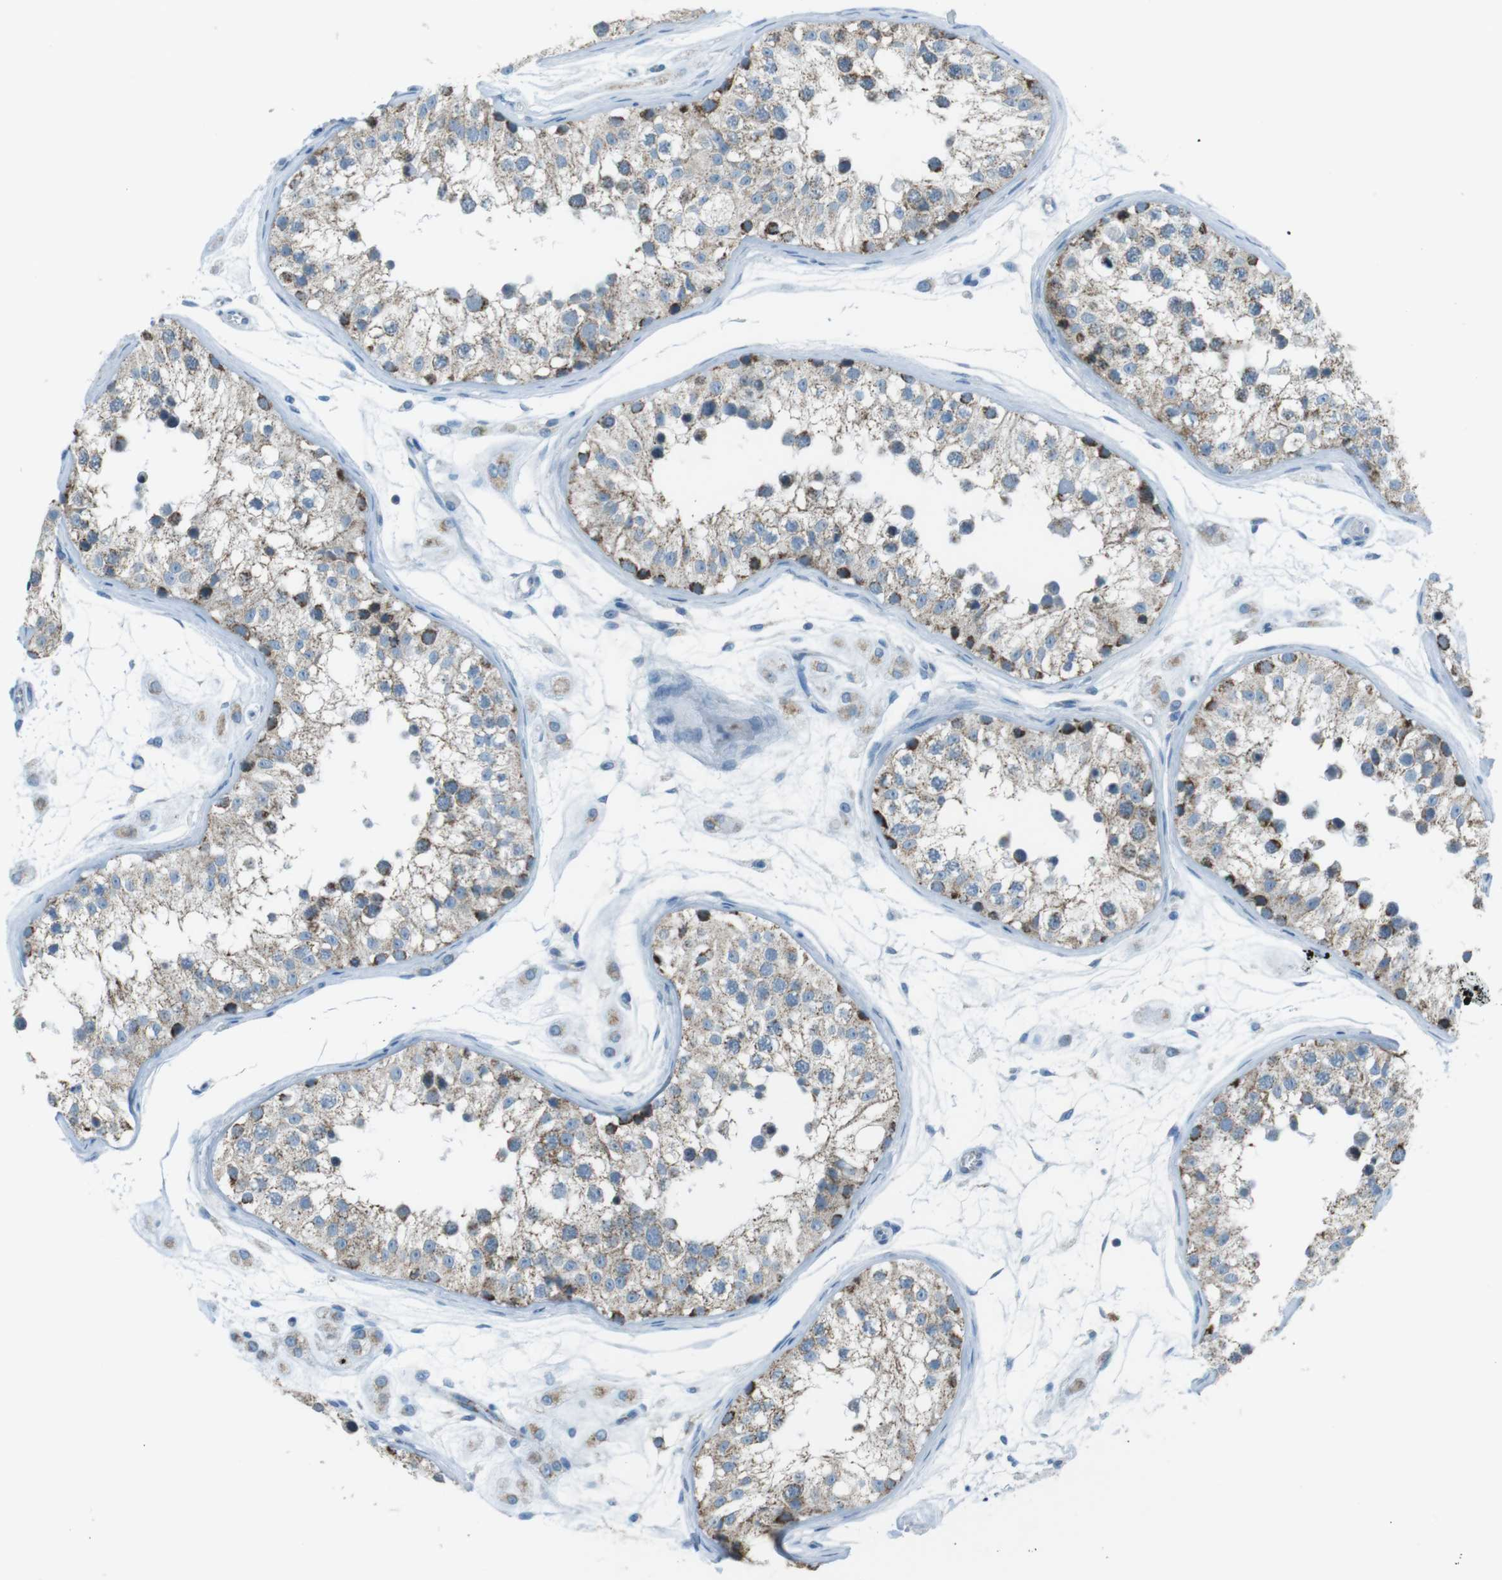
{"staining": {"intensity": "strong", "quantity": "25%-75%", "location": "cytoplasmic/membranous"}, "tissue": "testis", "cell_type": "Cells in seminiferous ducts", "image_type": "normal", "snomed": [{"axis": "morphology", "description": "Normal tissue, NOS"}, {"axis": "morphology", "description": "Adenocarcinoma, metastatic, NOS"}, {"axis": "topography", "description": "Testis"}], "caption": "Immunohistochemistry (IHC) micrograph of unremarkable testis: testis stained using immunohistochemistry shows high levels of strong protein expression localized specifically in the cytoplasmic/membranous of cells in seminiferous ducts, appearing as a cytoplasmic/membranous brown color.", "gene": "DNAJA3", "patient": {"sex": "male", "age": 26}}